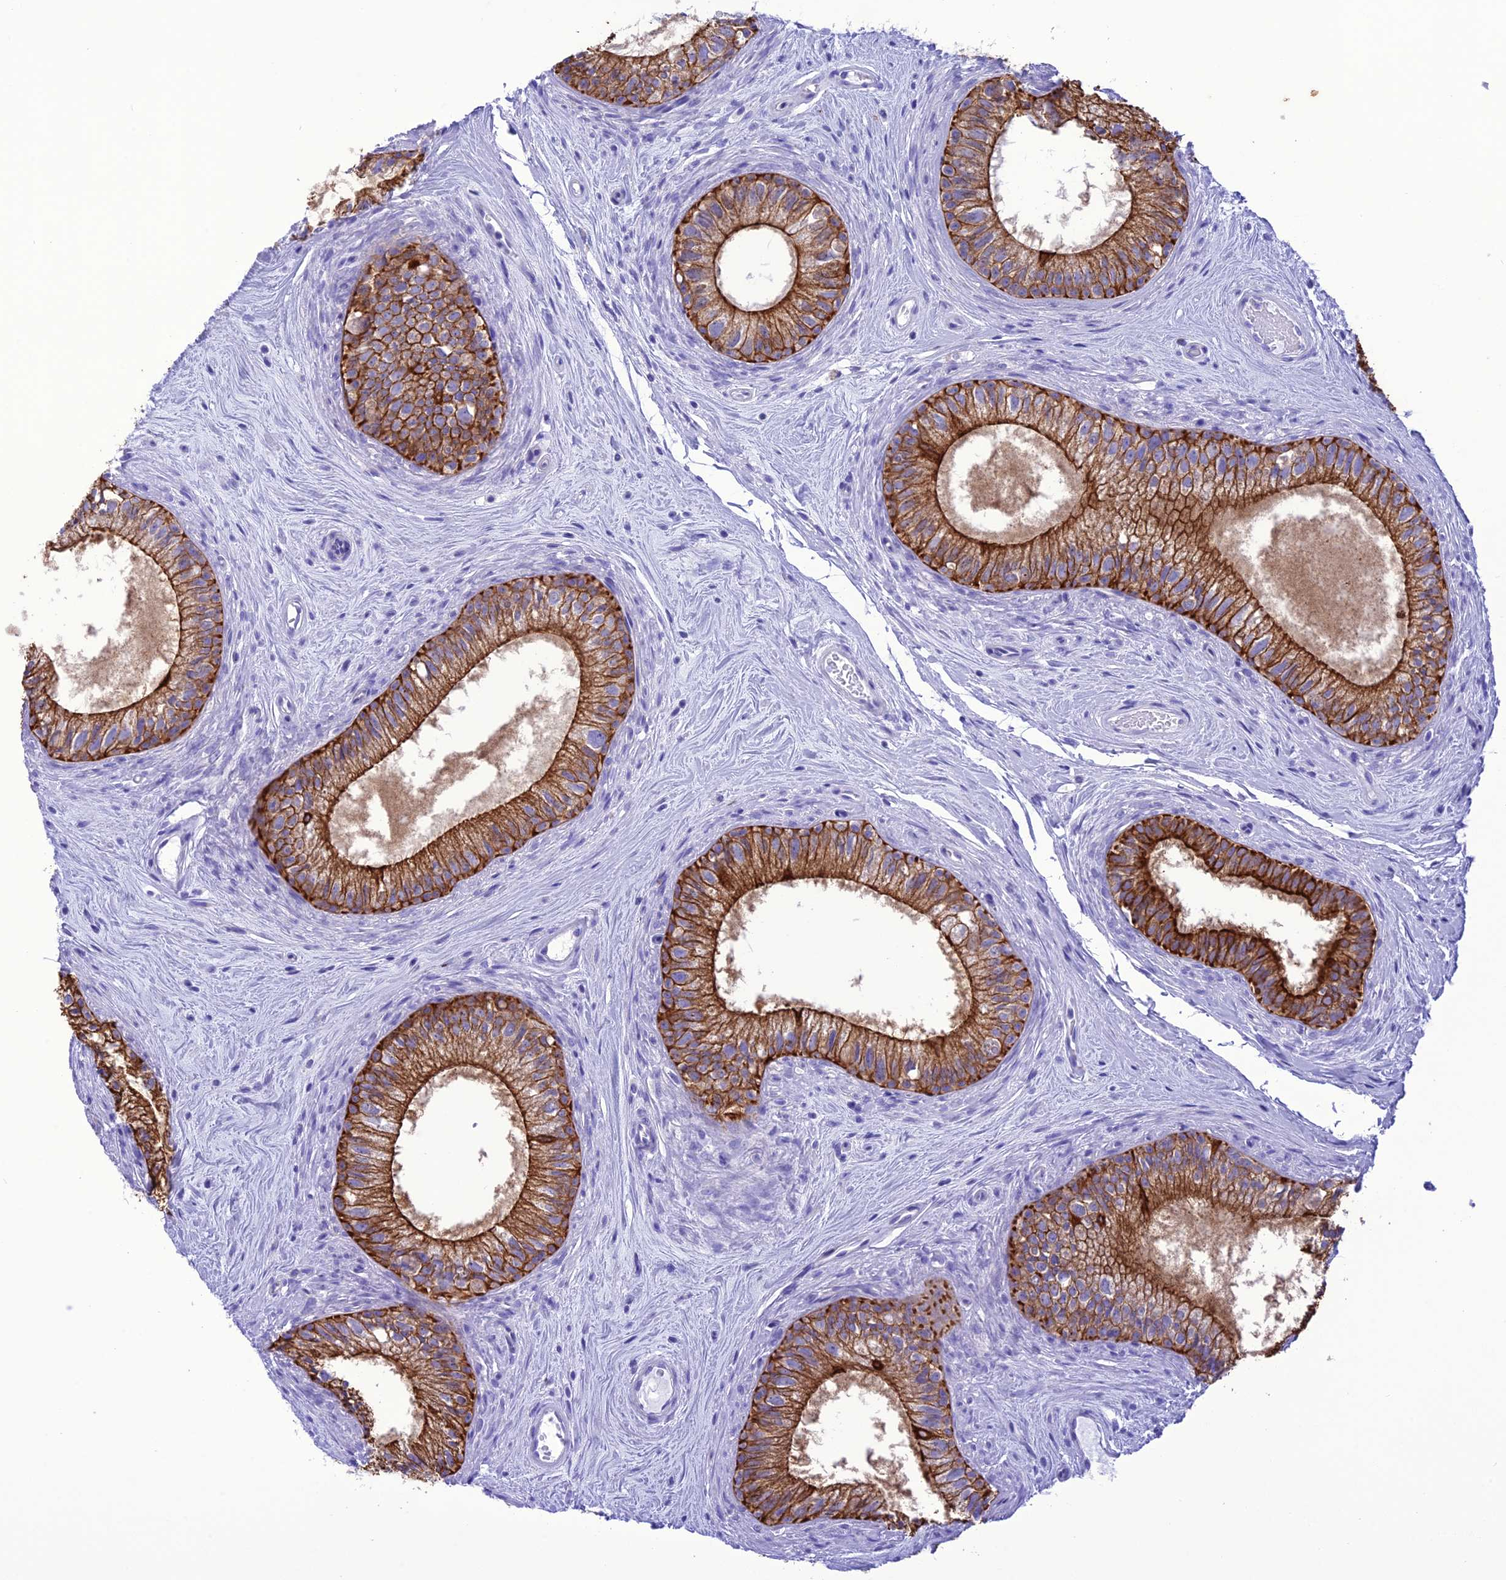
{"staining": {"intensity": "strong", "quantity": ">75%", "location": "cytoplasmic/membranous"}, "tissue": "epididymis", "cell_type": "Glandular cells", "image_type": "normal", "snomed": [{"axis": "morphology", "description": "Normal tissue, NOS"}, {"axis": "topography", "description": "Epididymis"}], "caption": "High-magnification brightfield microscopy of unremarkable epididymis stained with DAB (3,3'-diaminobenzidine) (brown) and counterstained with hematoxylin (blue). glandular cells exhibit strong cytoplasmic/membranous staining is present in about>75% of cells. Using DAB (3,3'-diaminobenzidine) (brown) and hematoxylin (blue) stains, captured at high magnification using brightfield microscopy.", "gene": "VPS52", "patient": {"sex": "male", "age": 71}}